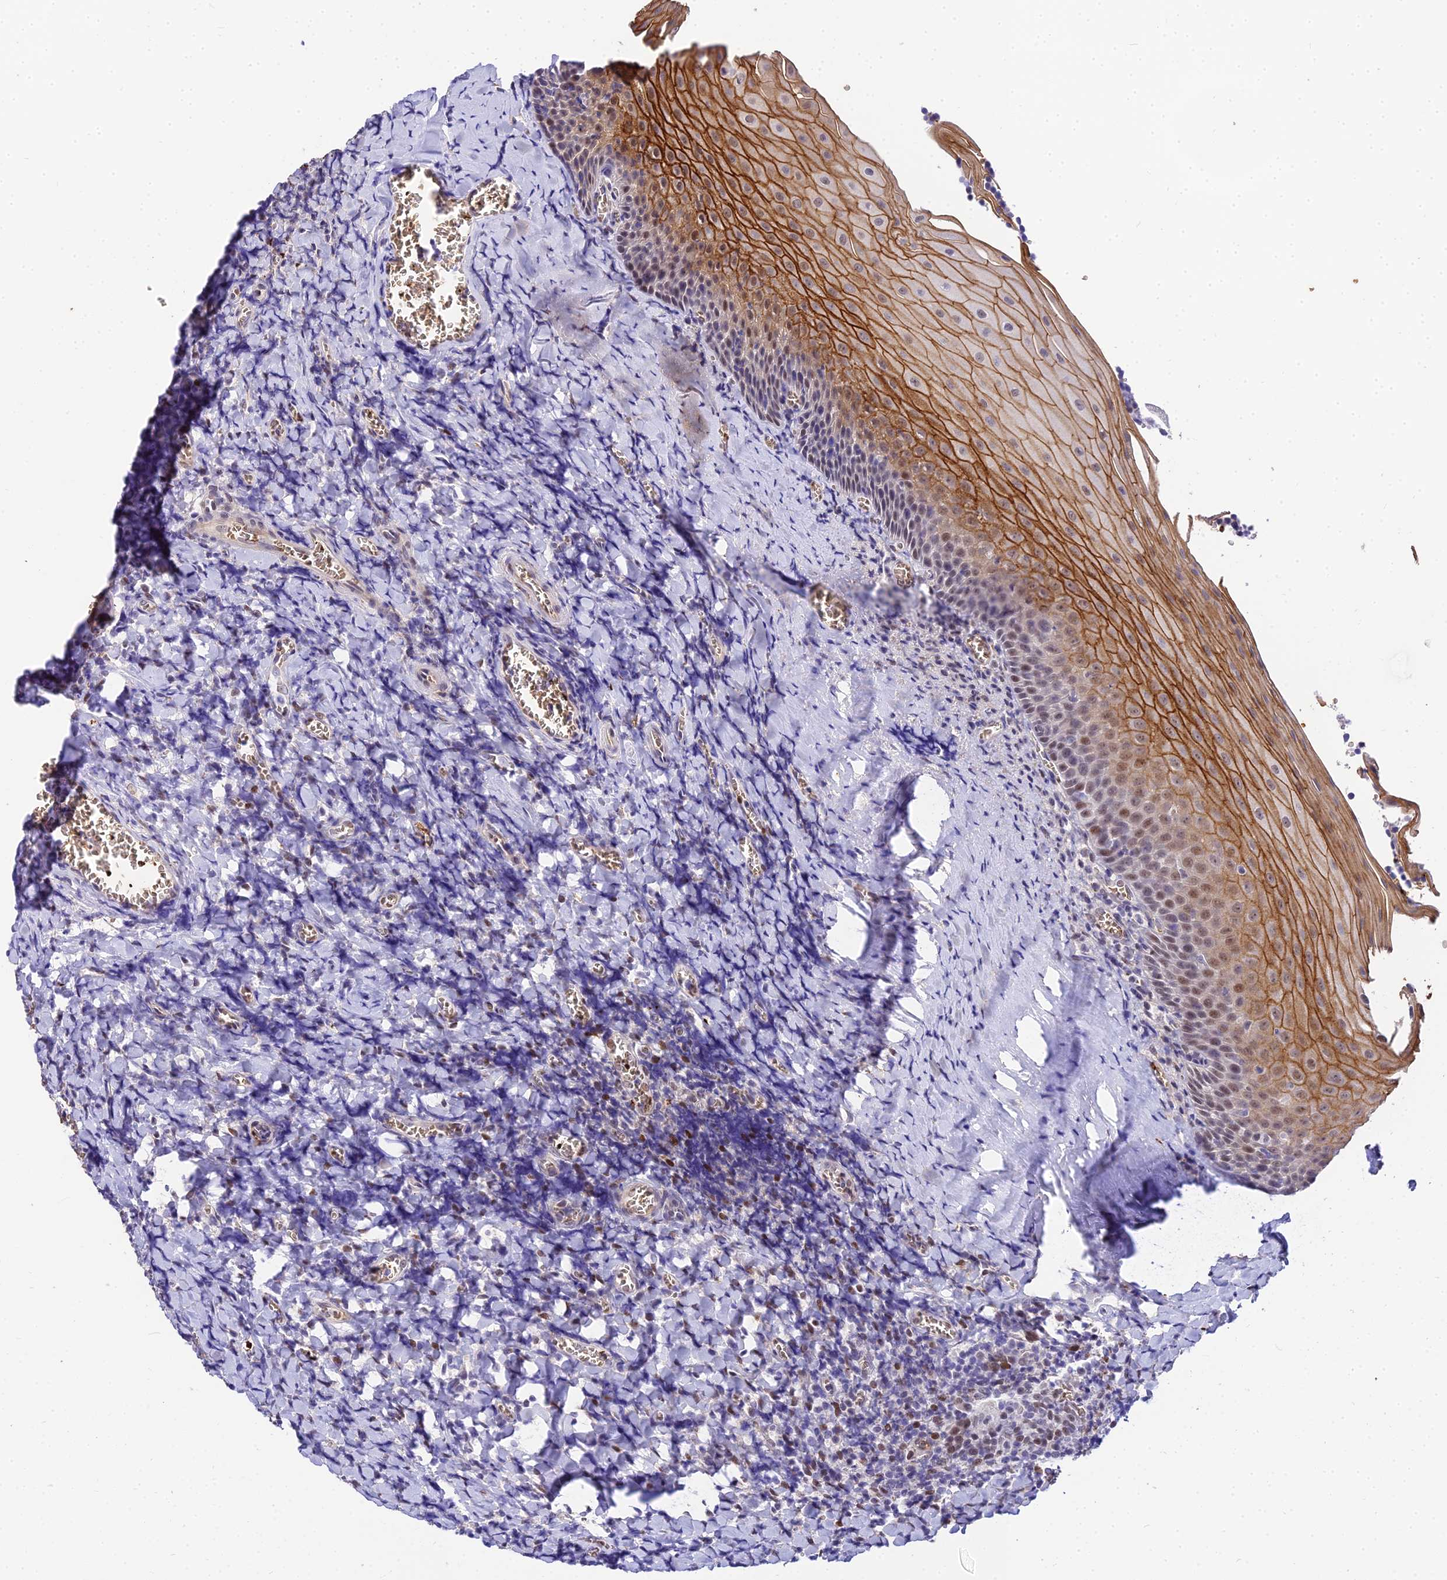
{"staining": {"intensity": "weak", "quantity": "<25%", "location": "nuclear"}, "tissue": "tonsil", "cell_type": "Germinal center cells", "image_type": "normal", "snomed": [{"axis": "morphology", "description": "Normal tissue, NOS"}, {"axis": "topography", "description": "Tonsil"}], "caption": "This is an immunohistochemistry (IHC) histopathology image of unremarkable human tonsil. There is no positivity in germinal center cells.", "gene": "BCL9", "patient": {"sex": "male", "age": 27}}